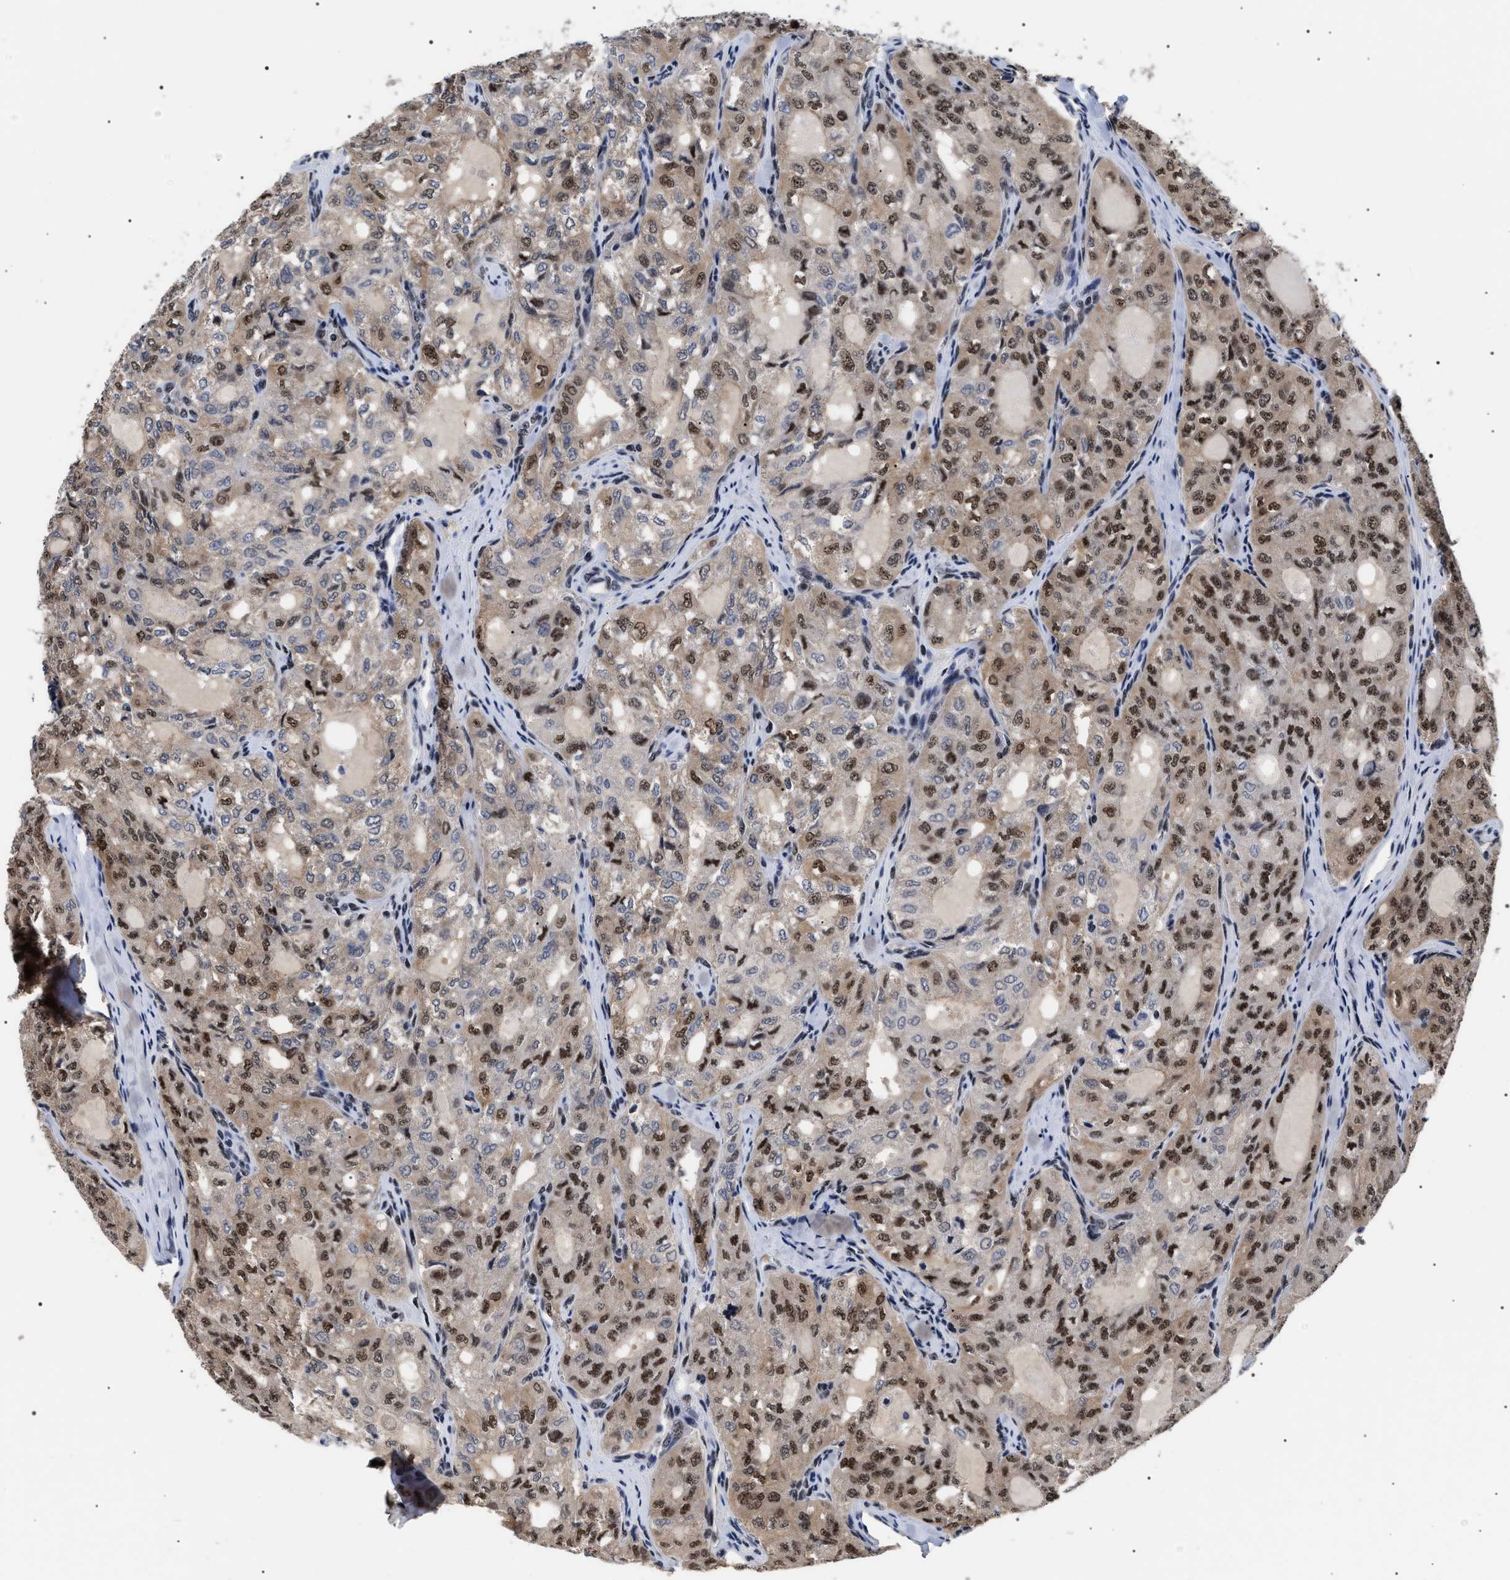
{"staining": {"intensity": "strong", "quantity": "25%-75%", "location": "nuclear"}, "tissue": "thyroid cancer", "cell_type": "Tumor cells", "image_type": "cancer", "snomed": [{"axis": "morphology", "description": "Follicular adenoma carcinoma, NOS"}, {"axis": "topography", "description": "Thyroid gland"}], "caption": "Thyroid cancer was stained to show a protein in brown. There is high levels of strong nuclear staining in approximately 25%-75% of tumor cells.", "gene": "CAAP1", "patient": {"sex": "male", "age": 75}}